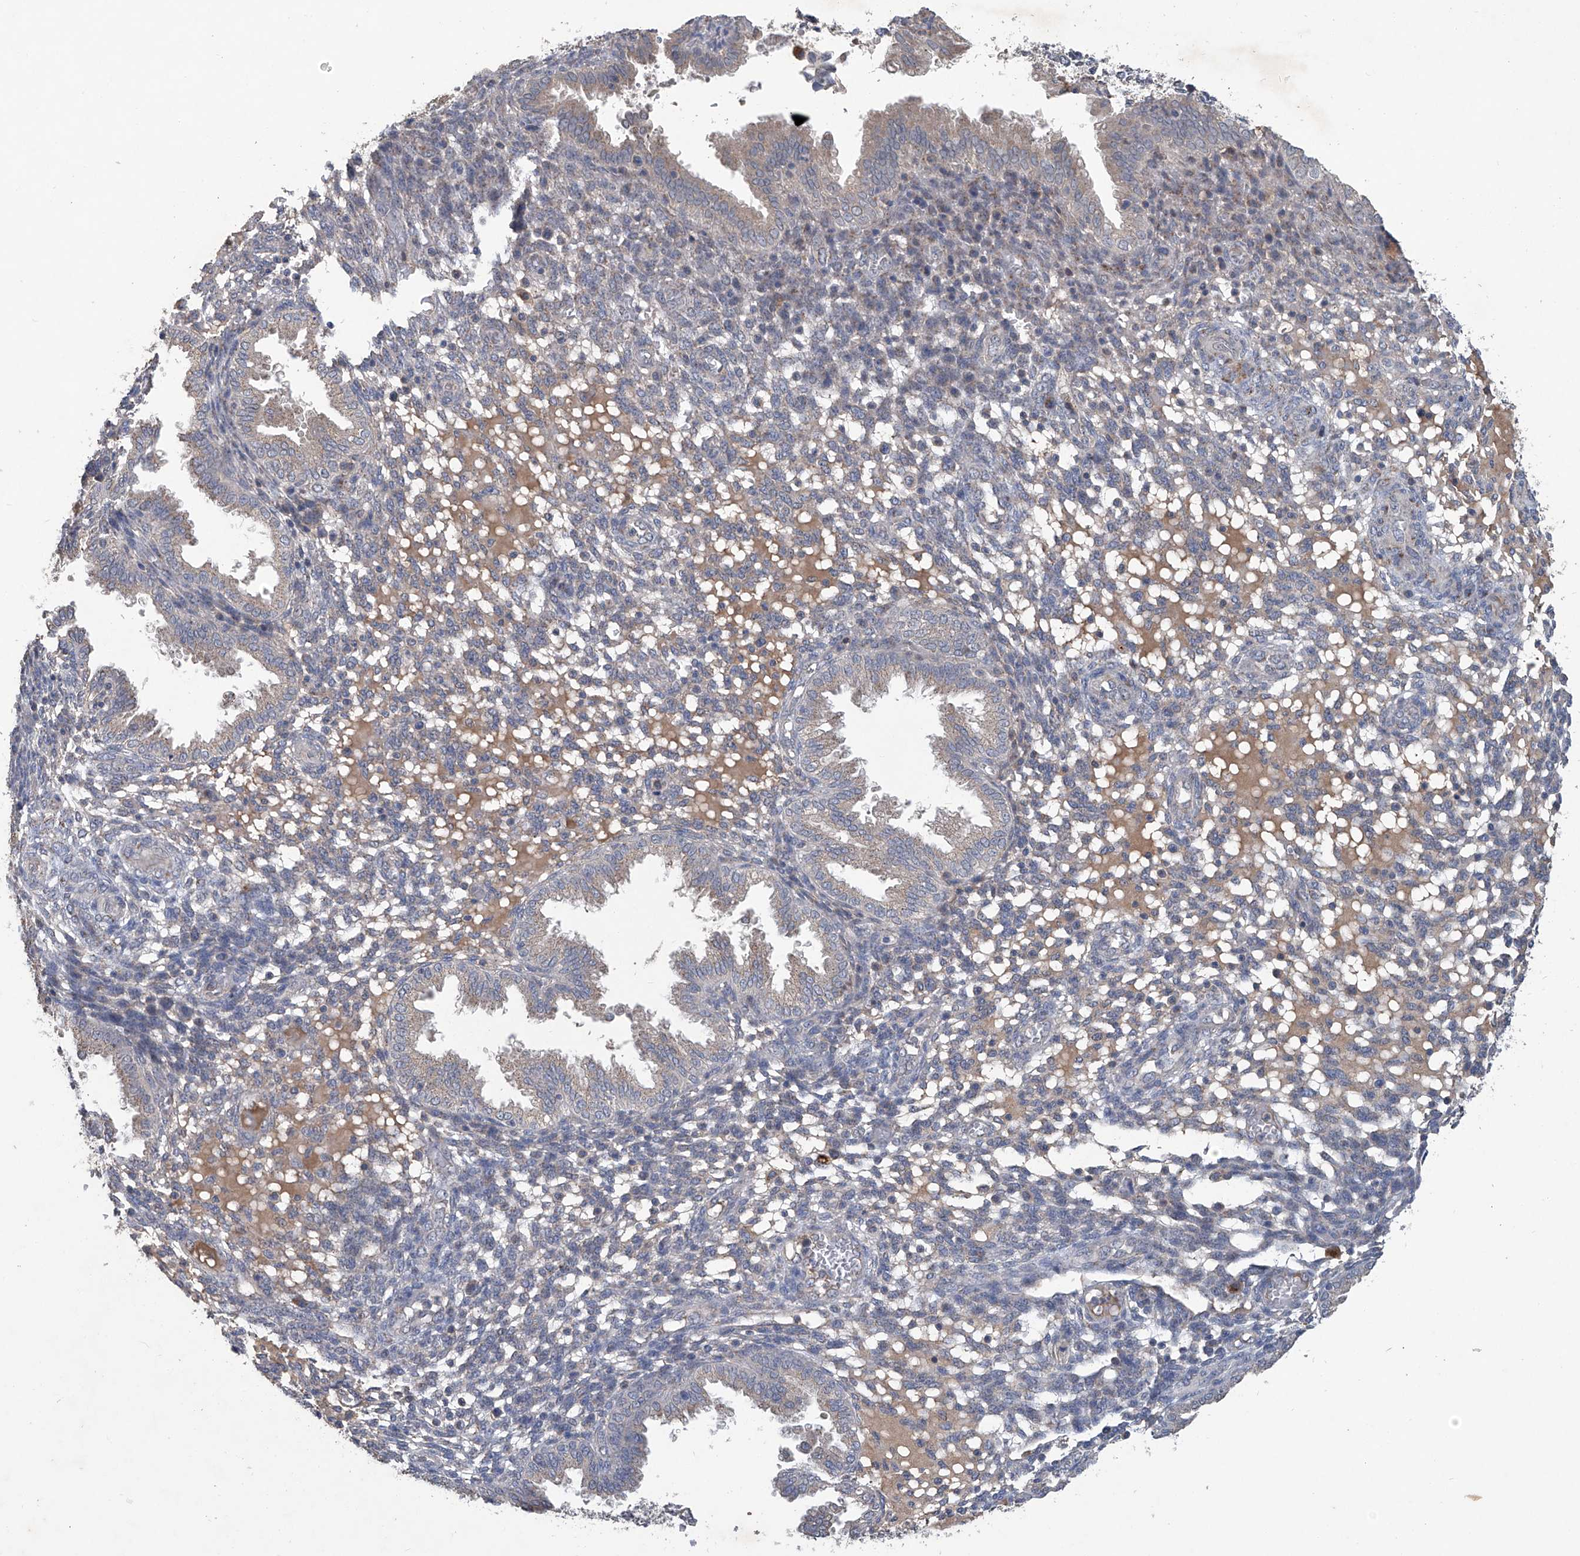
{"staining": {"intensity": "negative", "quantity": "none", "location": "none"}, "tissue": "endometrium", "cell_type": "Cells in endometrial stroma", "image_type": "normal", "snomed": [{"axis": "morphology", "description": "Normal tissue, NOS"}, {"axis": "topography", "description": "Endometrium"}], "caption": "The IHC photomicrograph has no significant staining in cells in endometrial stroma of endometrium.", "gene": "PCSK5", "patient": {"sex": "female", "age": 33}}